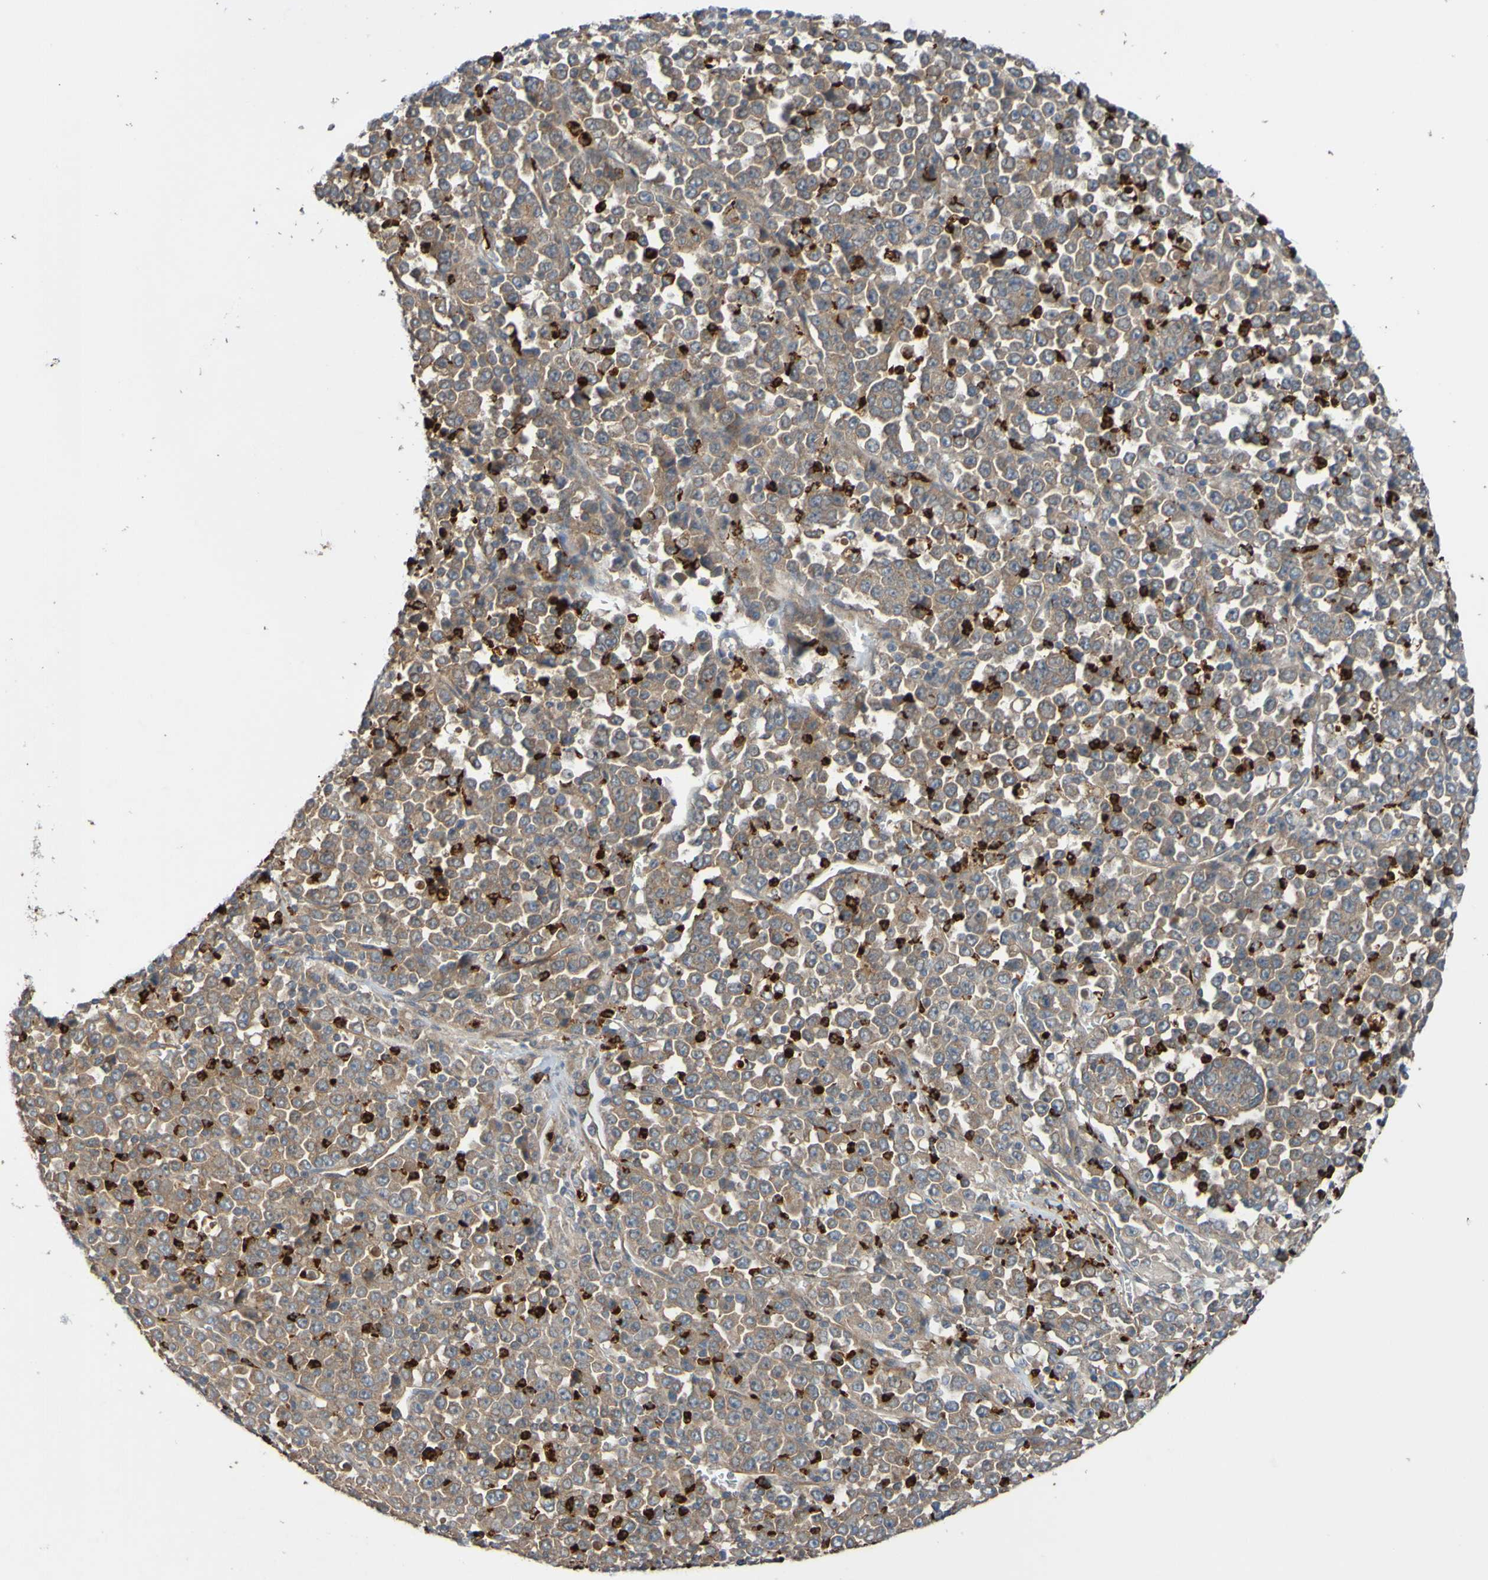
{"staining": {"intensity": "moderate", "quantity": ">75%", "location": "cytoplasmic/membranous"}, "tissue": "stomach cancer", "cell_type": "Tumor cells", "image_type": "cancer", "snomed": [{"axis": "morphology", "description": "Normal tissue, NOS"}, {"axis": "morphology", "description": "Adenocarcinoma, NOS"}, {"axis": "topography", "description": "Stomach, upper"}, {"axis": "topography", "description": "Stomach"}], "caption": "Immunohistochemical staining of stomach cancer (adenocarcinoma) reveals medium levels of moderate cytoplasmic/membranous protein expression in approximately >75% of tumor cells. Using DAB (brown) and hematoxylin (blue) stains, captured at high magnification using brightfield microscopy.", "gene": "ST8SIA6", "patient": {"sex": "male", "age": 59}}